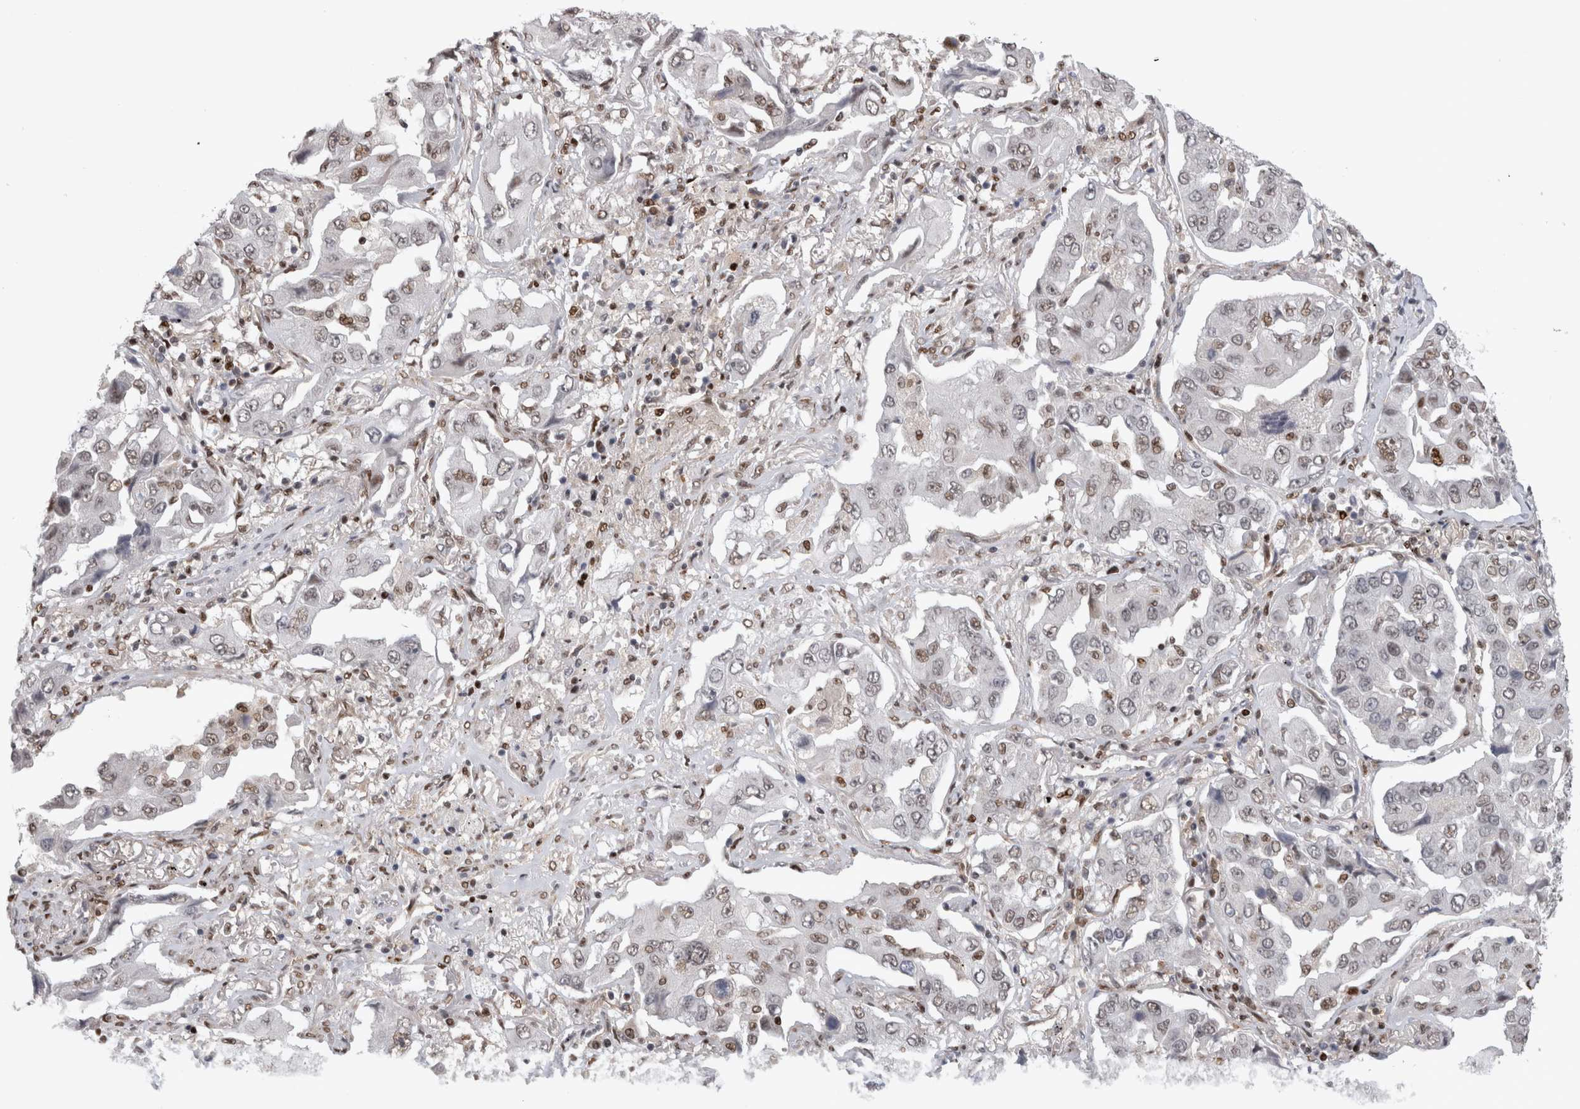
{"staining": {"intensity": "weak", "quantity": "25%-75%", "location": "nuclear"}, "tissue": "lung cancer", "cell_type": "Tumor cells", "image_type": "cancer", "snomed": [{"axis": "morphology", "description": "Adenocarcinoma, NOS"}, {"axis": "topography", "description": "Lung"}], "caption": "Lung cancer (adenocarcinoma) tissue displays weak nuclear staining in about 25%-75% of tumor cells, visualized by immunohistochemistry.", "gene": "SRARP", "patient": {"sex": "female", "age": 65}}